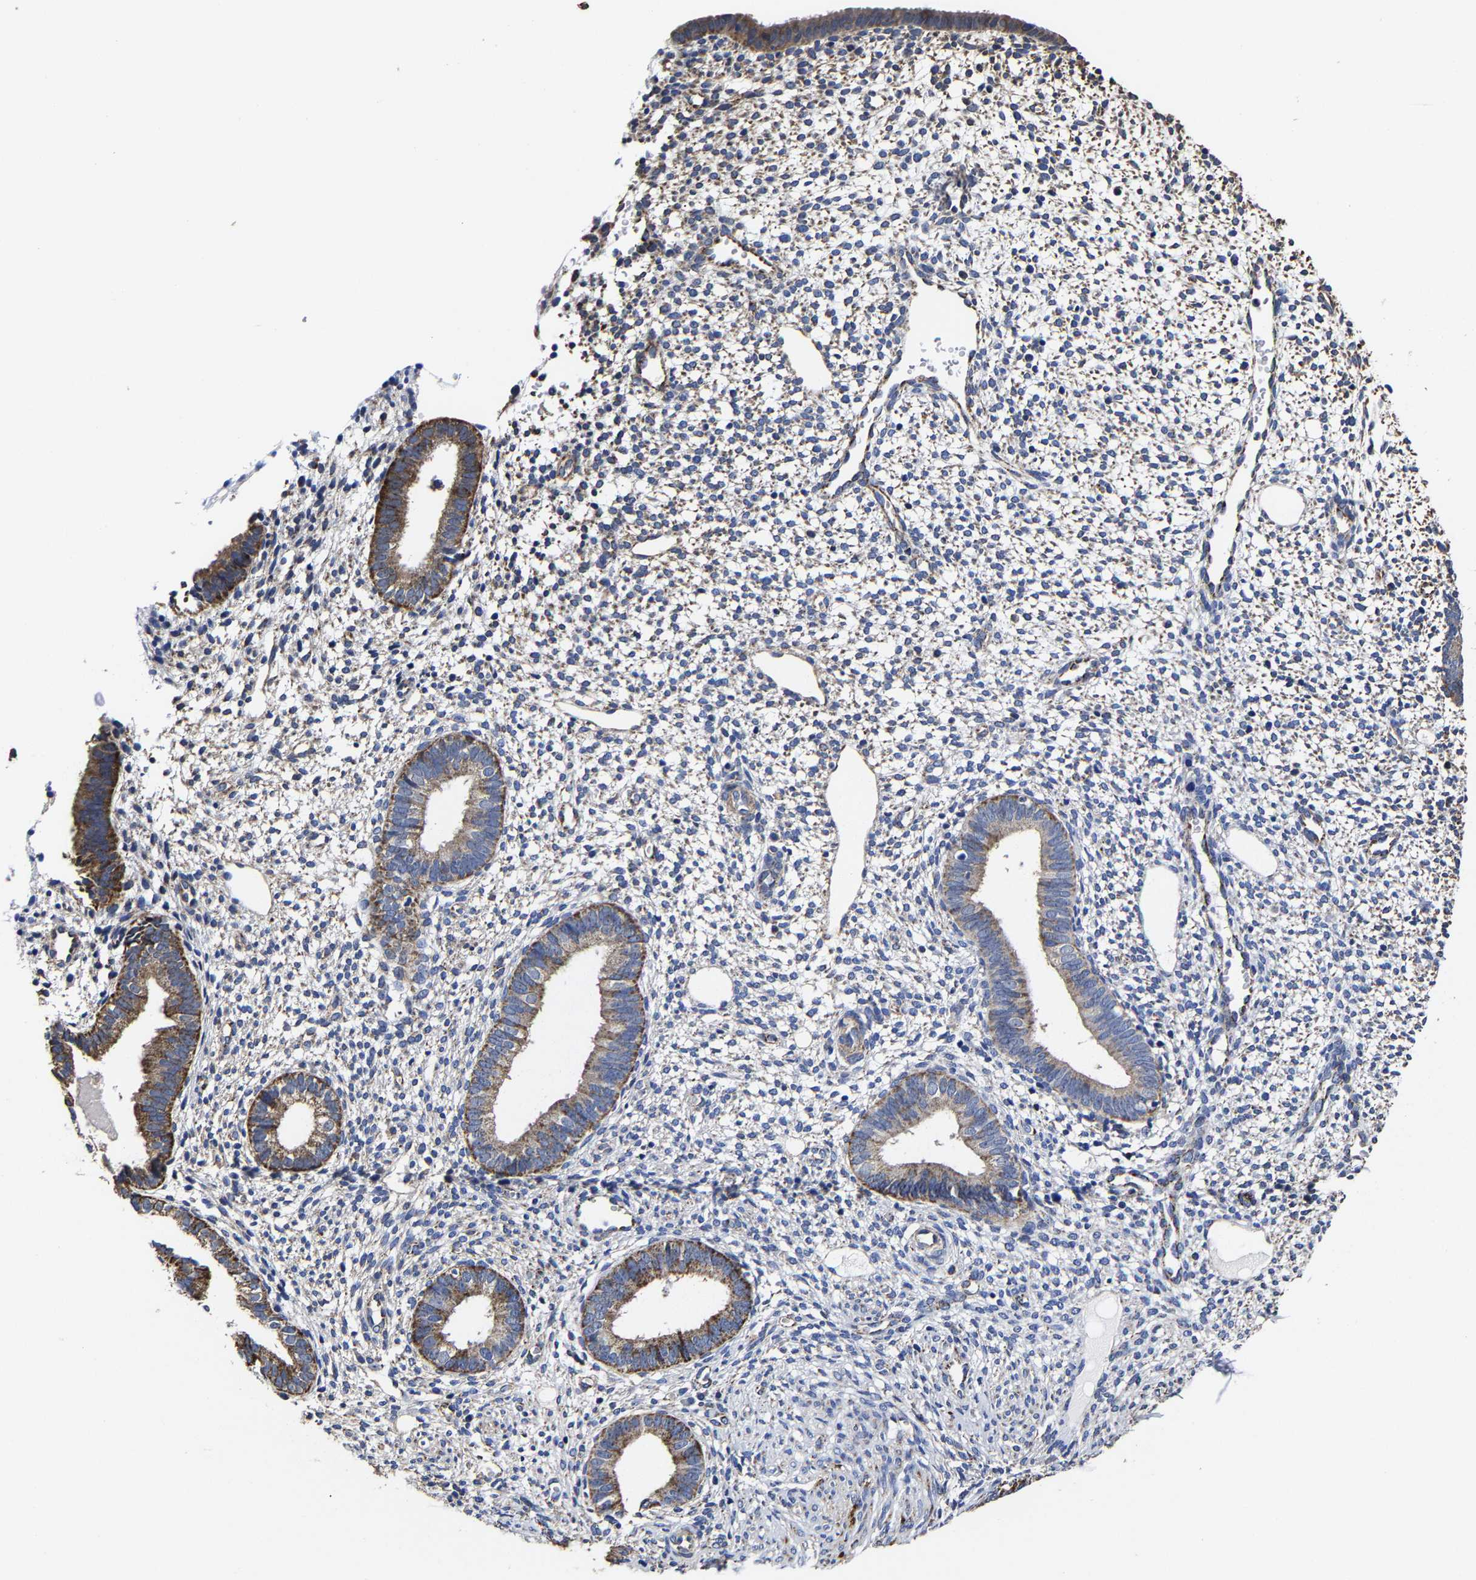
{"staining": {"intensity": "weak", "quantity": "25%-75%", "location": "cytoplasmic/membranous"}, "tissue": "endometrium", "cell_type": "Cells in endometrial stroma", "image_type": "normal", "snomed": [{"axis": "morphology", "description": "Normal tissue, NOS"}, {"axis": "topography", "description": "Endometrium"}], "caption": "Immunohistochemistry image of unremarkable endometrium stained for a protein (brown), which displays low levels of weak cytoplasmic/membranous positivity in approximately 25%-75% of cells in endometrial stroma.", "gene": "AASS", "patient": {"sex": "female", "age": 46}}